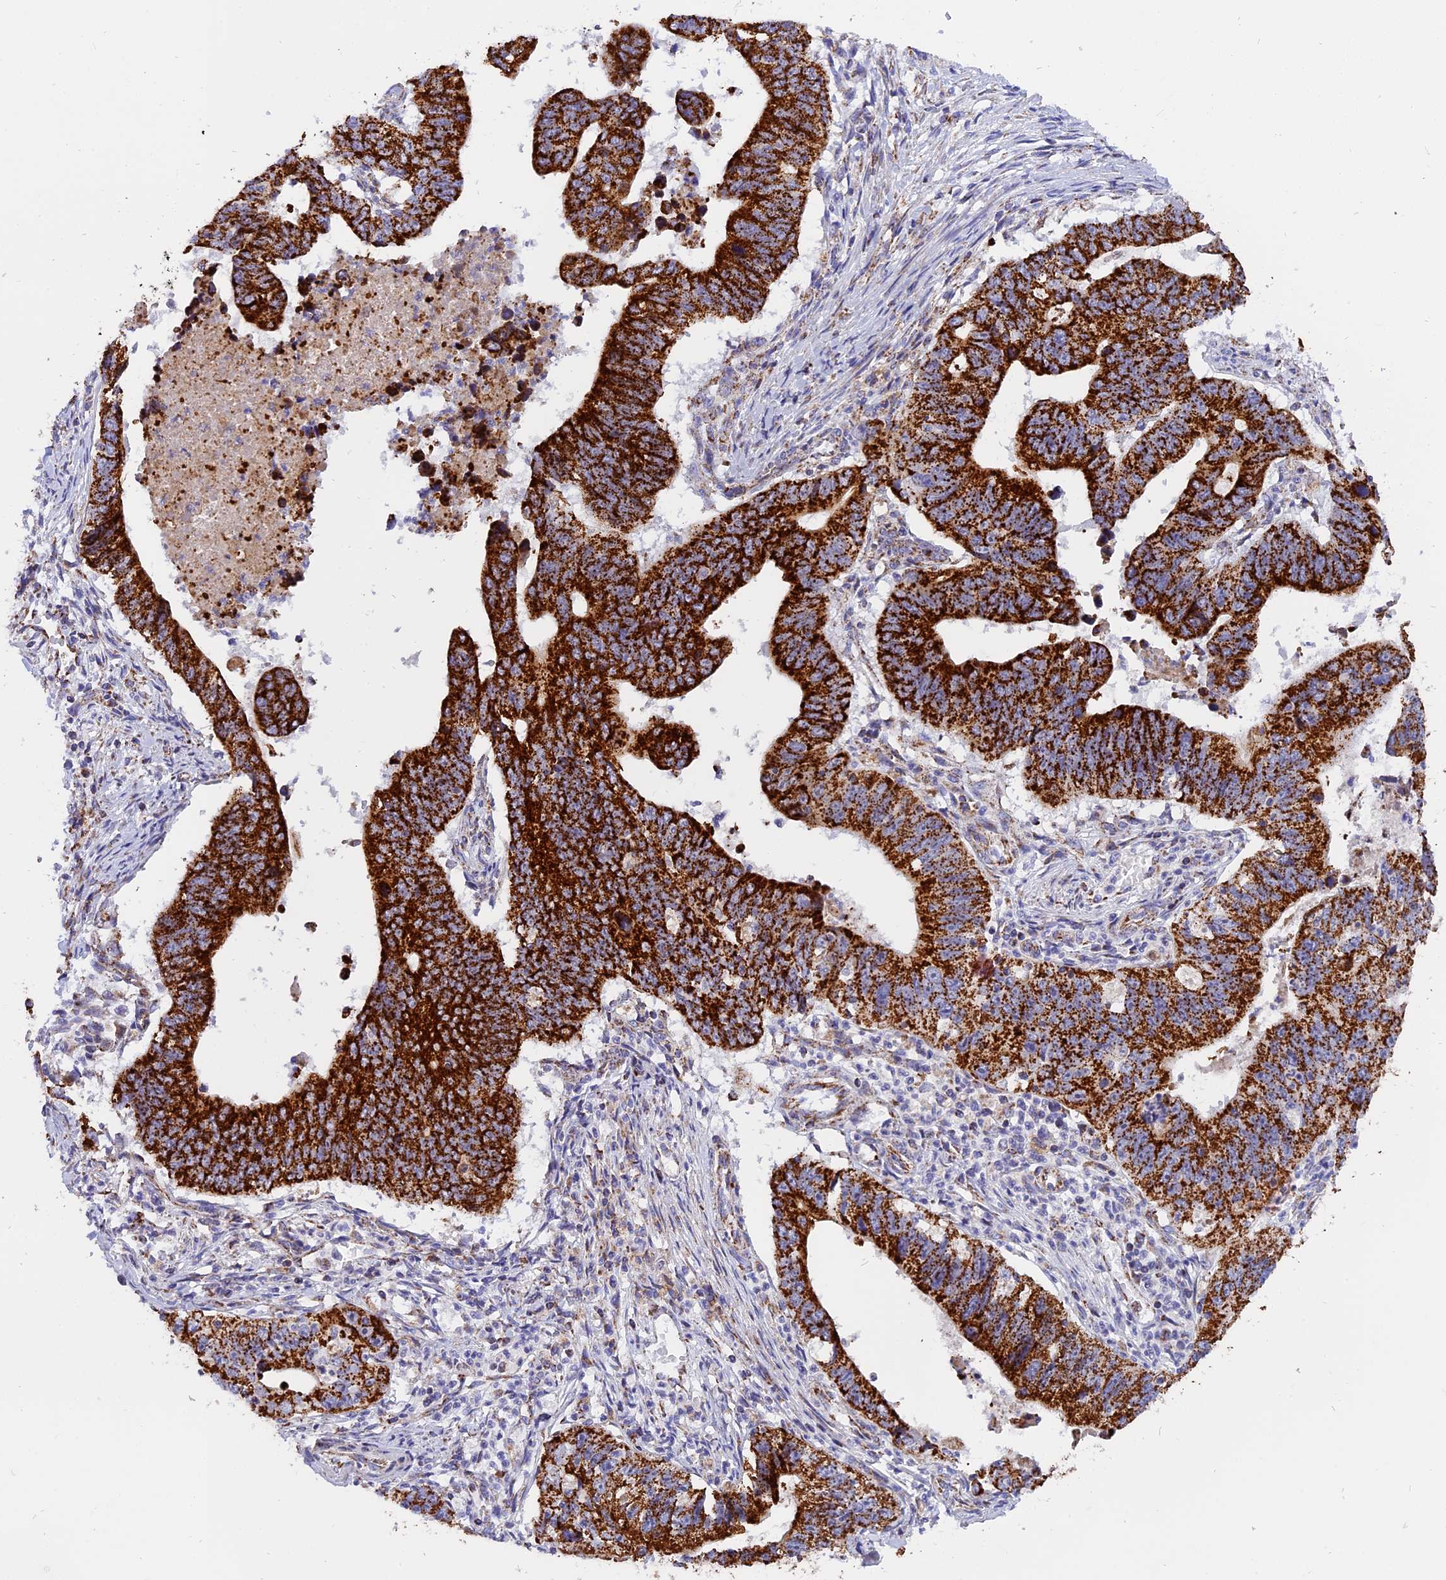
{"staining": {"intensity": "strong", "quantity": ">75%", "location": "cytoplasmic/membranous"}, "tissue": "stomach cancer", "cell_type": "Tumor cells", "image_type": "cancer", "snomed": [{"axis": "morphology", "description": "Adenocarcinoma, NOS"}, {"axis": "topography", "description": "Stomach"}], "caption": "Immunohistochemistry (IHC) staining of stomach cancer (adenocarcinoma), which reveals high levels of strong cytoplasmic/membranous positivity in approximately >75% of tumor cells indicating strong cytoplasmic/membranous protein staining. The staining was performed using DAB (3,3'-diaminobenzidine) (brown) for protein detection and nuclei were counterstained in hematoxylin (blue).", "gene": "MRPS34", "patient": {"sex": "male", "age": 59}}